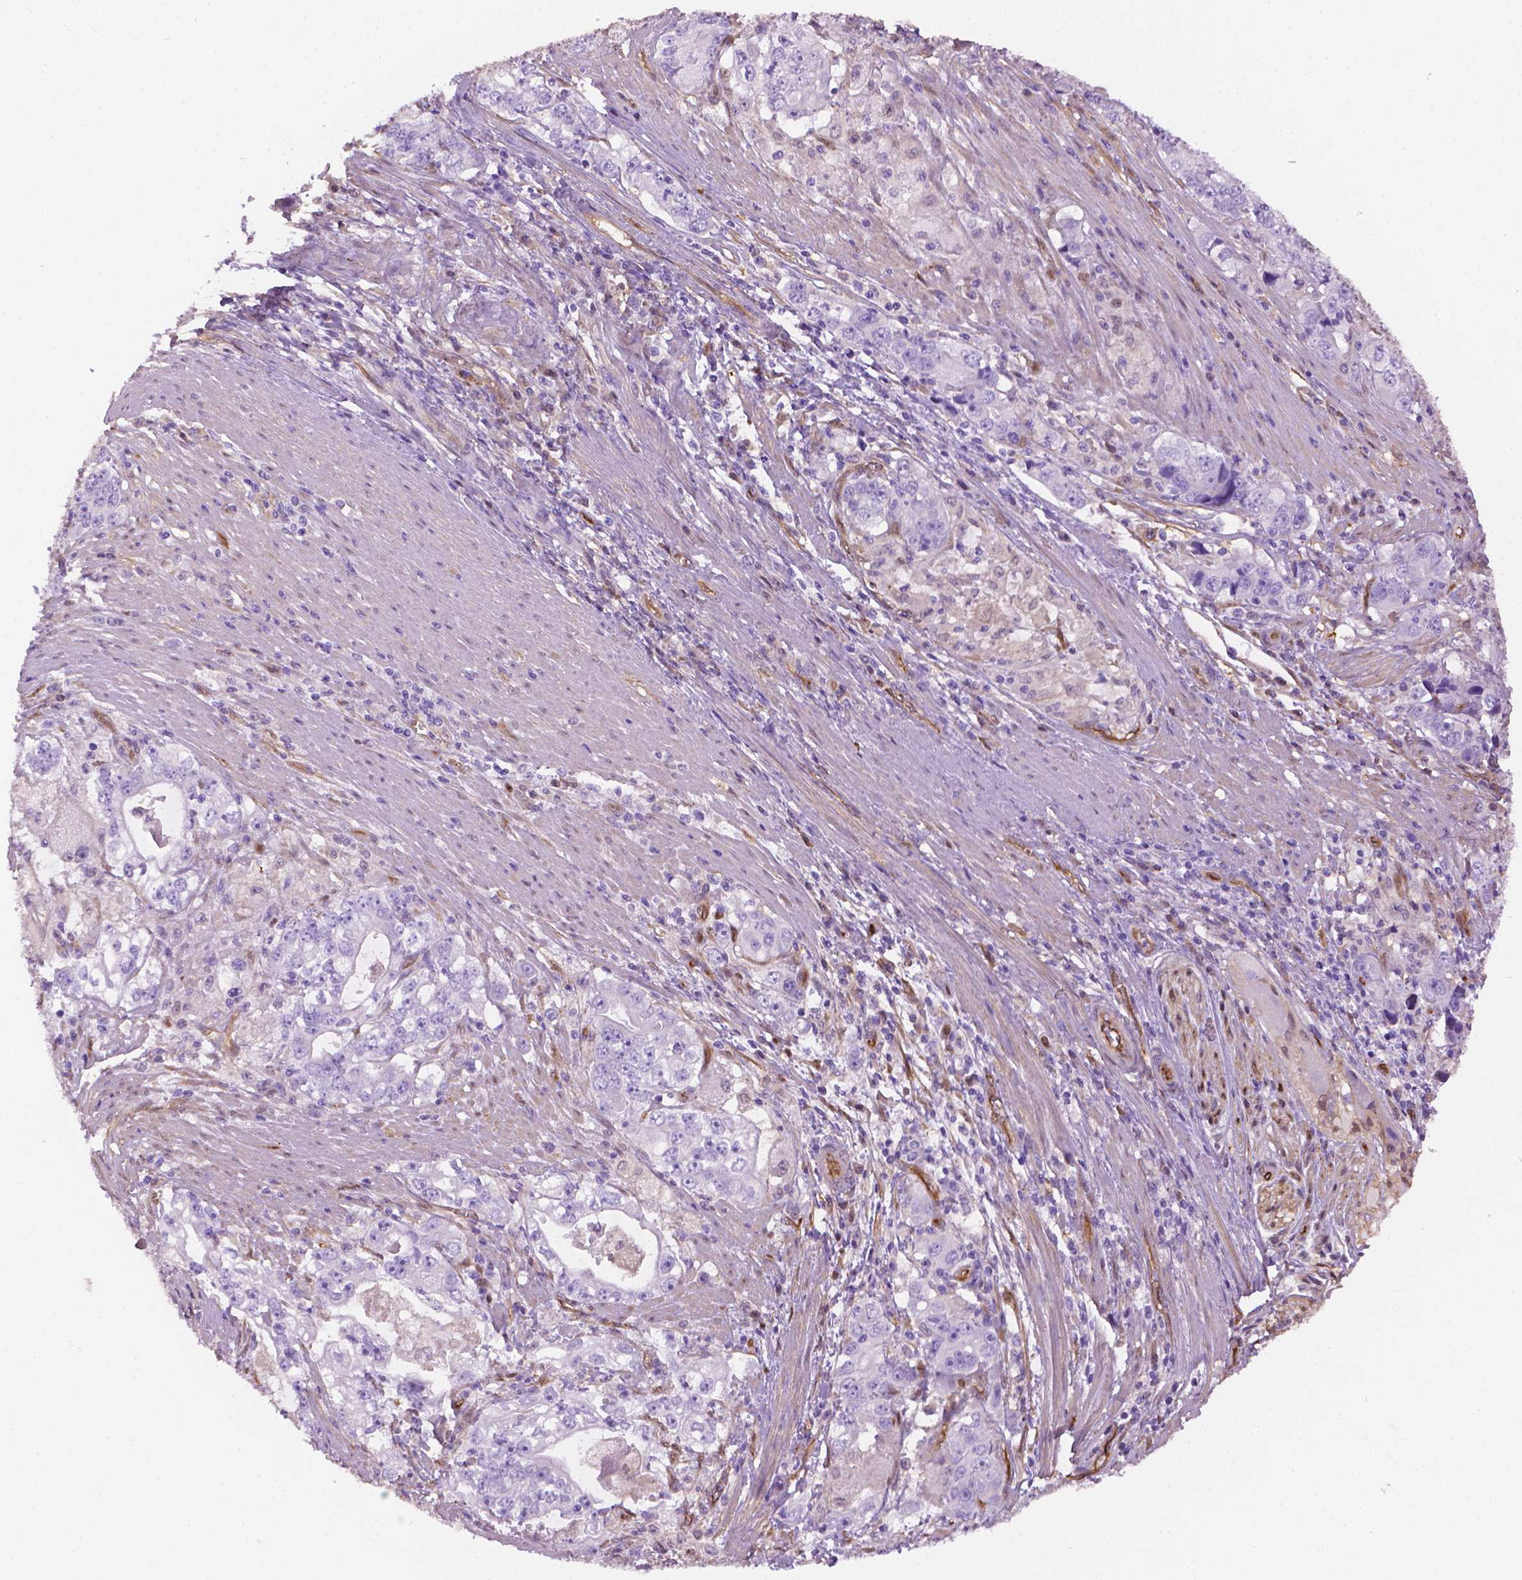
{"staining": {"intensity": "negative", "quantity": "none", "location": "none"}, "tissue": "stomach cancer", "cell_type": "Tumor cells", "image_type": "cancer", "snomed": [{"axis": "morphology", "description": "Adenocarcinoma, NOS"}, {"axis": "topography", "description": "Stomach, lower"}], "caption": "High power microscopy photomicrograph of an immunohistochemistry (IHC) image of stomach cancer (adenocarcinoma), revealing no significant staining in tumor cells.", "gene": "CLIC4", "patient": {"sex": "female", "age": 72}}